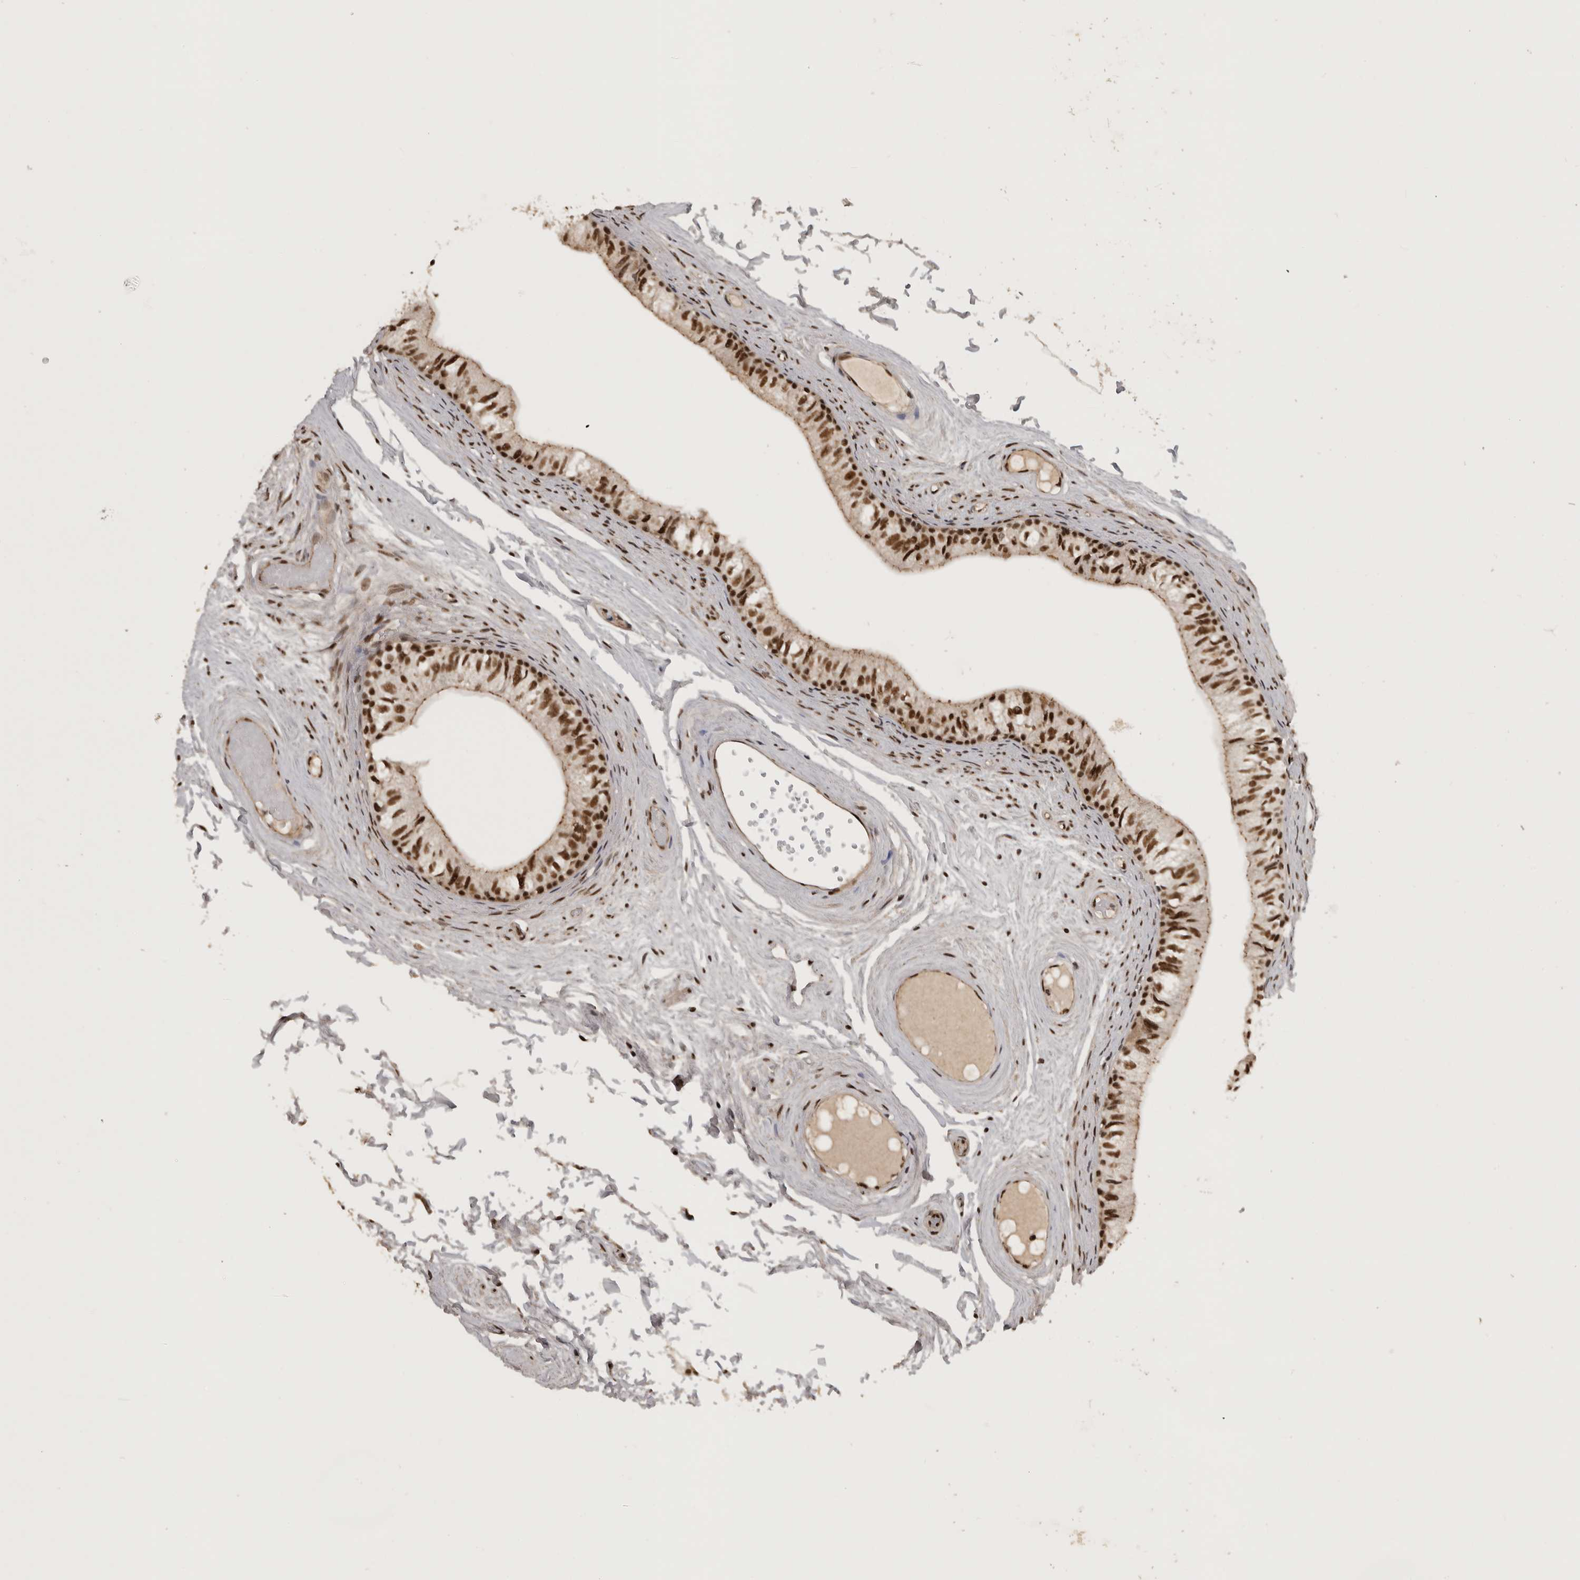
{"staining": {"intensity": "strong", "quantity": ">75%", "location": "nuclear"}, "tissue": "epididymis", "cell_type": "Glandular cells", "image_type": "normal", "snomed": [{"axis": "morphology", "description": "Normal tissue, NOS"}, {"axis": "topography", "description": "Epididymis"}], "caption": "Immunohistochemical staining of normal epididymis displays >75% levels of strong nuclear protein staining in approximately >75% of glandular cells.", "gene": "CBLL1", "patient": {"sex": "male", "age": 79}}